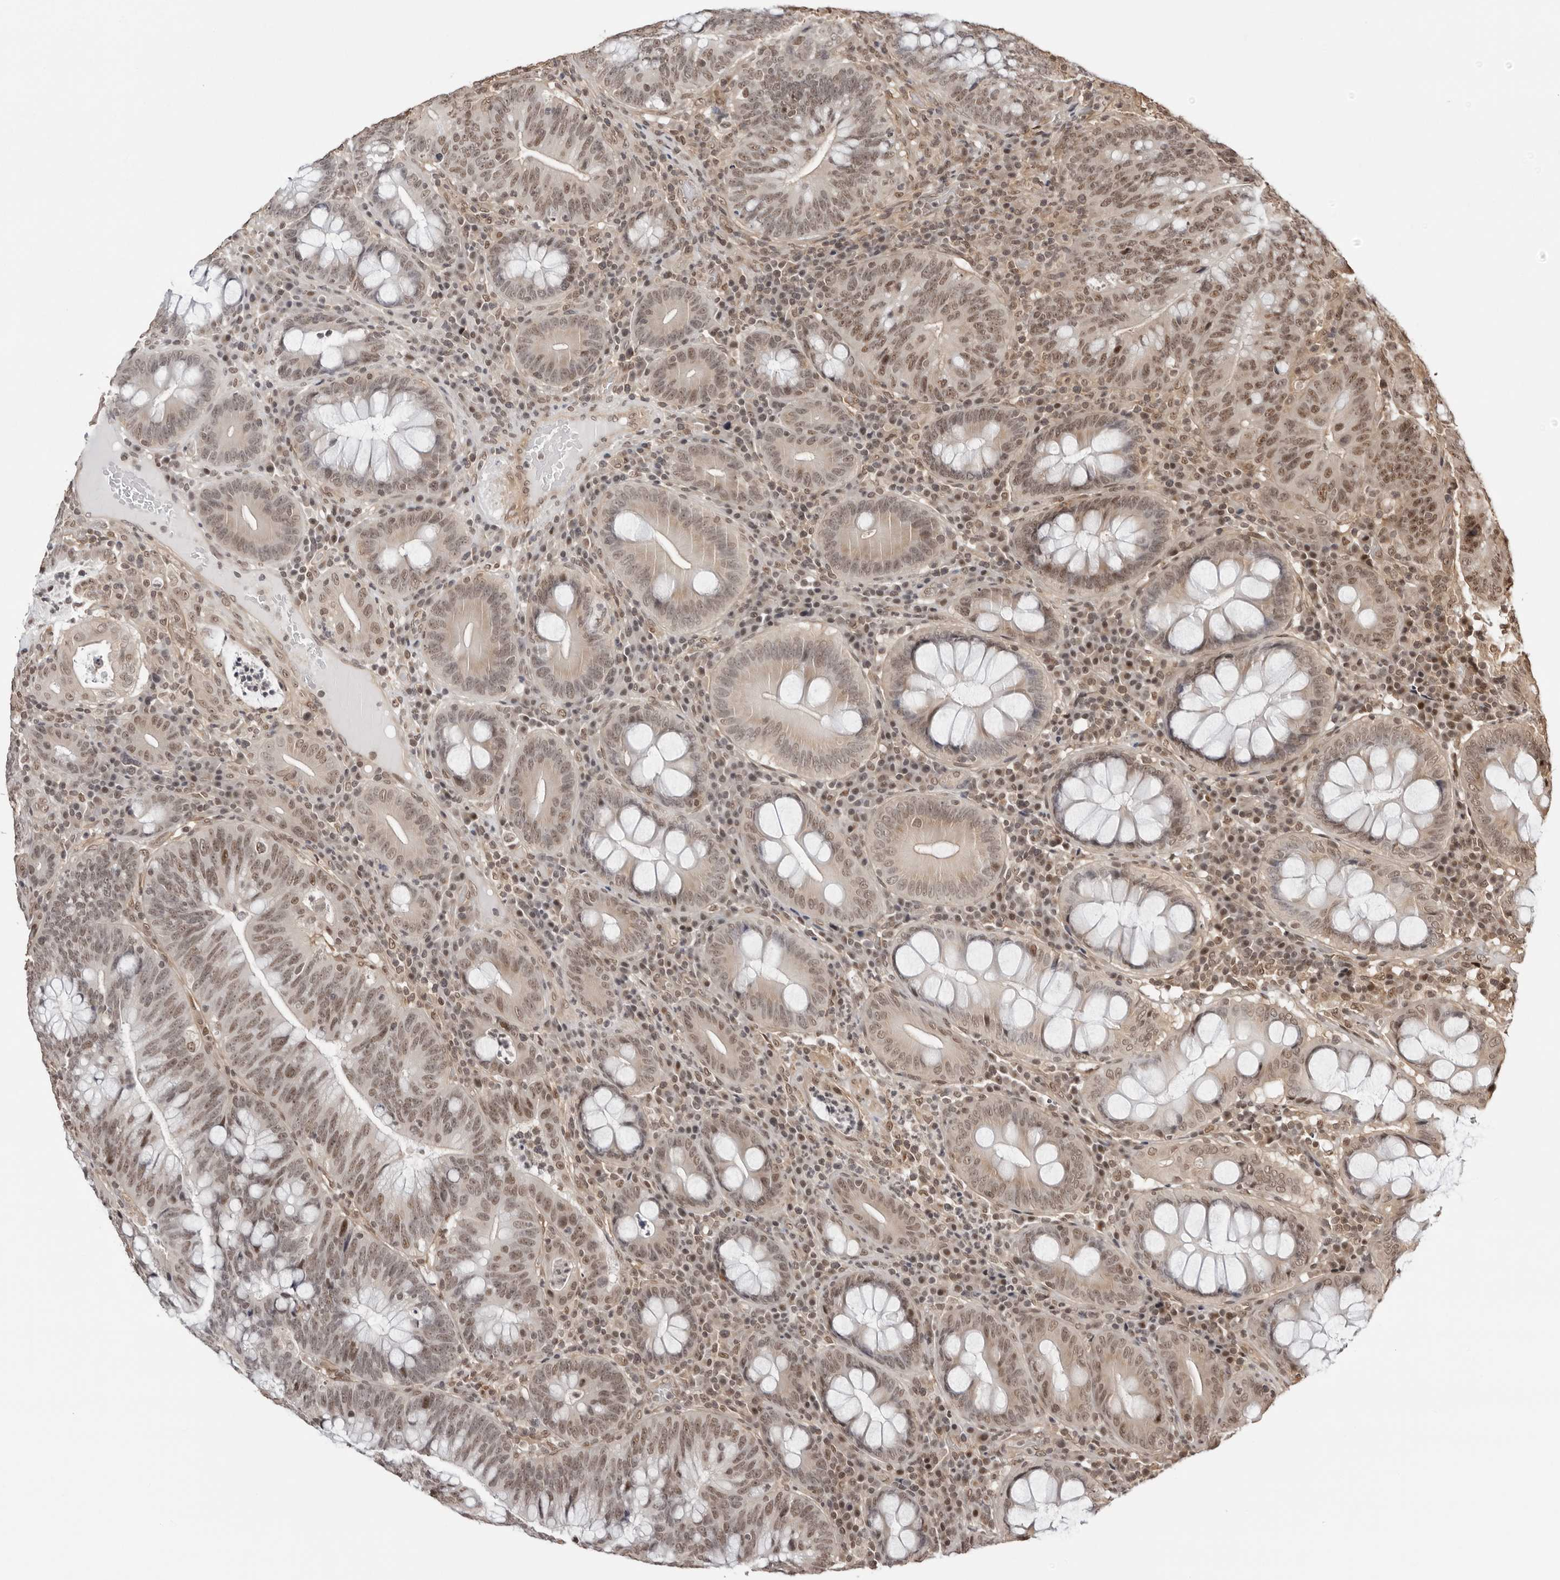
{"staining": {"intensity": "moderate", "quantity": "25%-75%", "location": "nuclear"}, "tissue": "colorectal cancer", "cell_type": "Tumor cells", "image_type": "cancer", "snomed": [{"axis": "morphology", "description": "Adenocarcinoma, NOS"}, {"axis": "topography", "description": "Colon"}], "caption": "Immunohistochemistry of human colorectal adenocarcinoma displays medium levels of moderate nuclear expression in about 25%-75% of tumor cells.", "gene": "SDE2", "patient": {"sex": "female", "age": 66}}